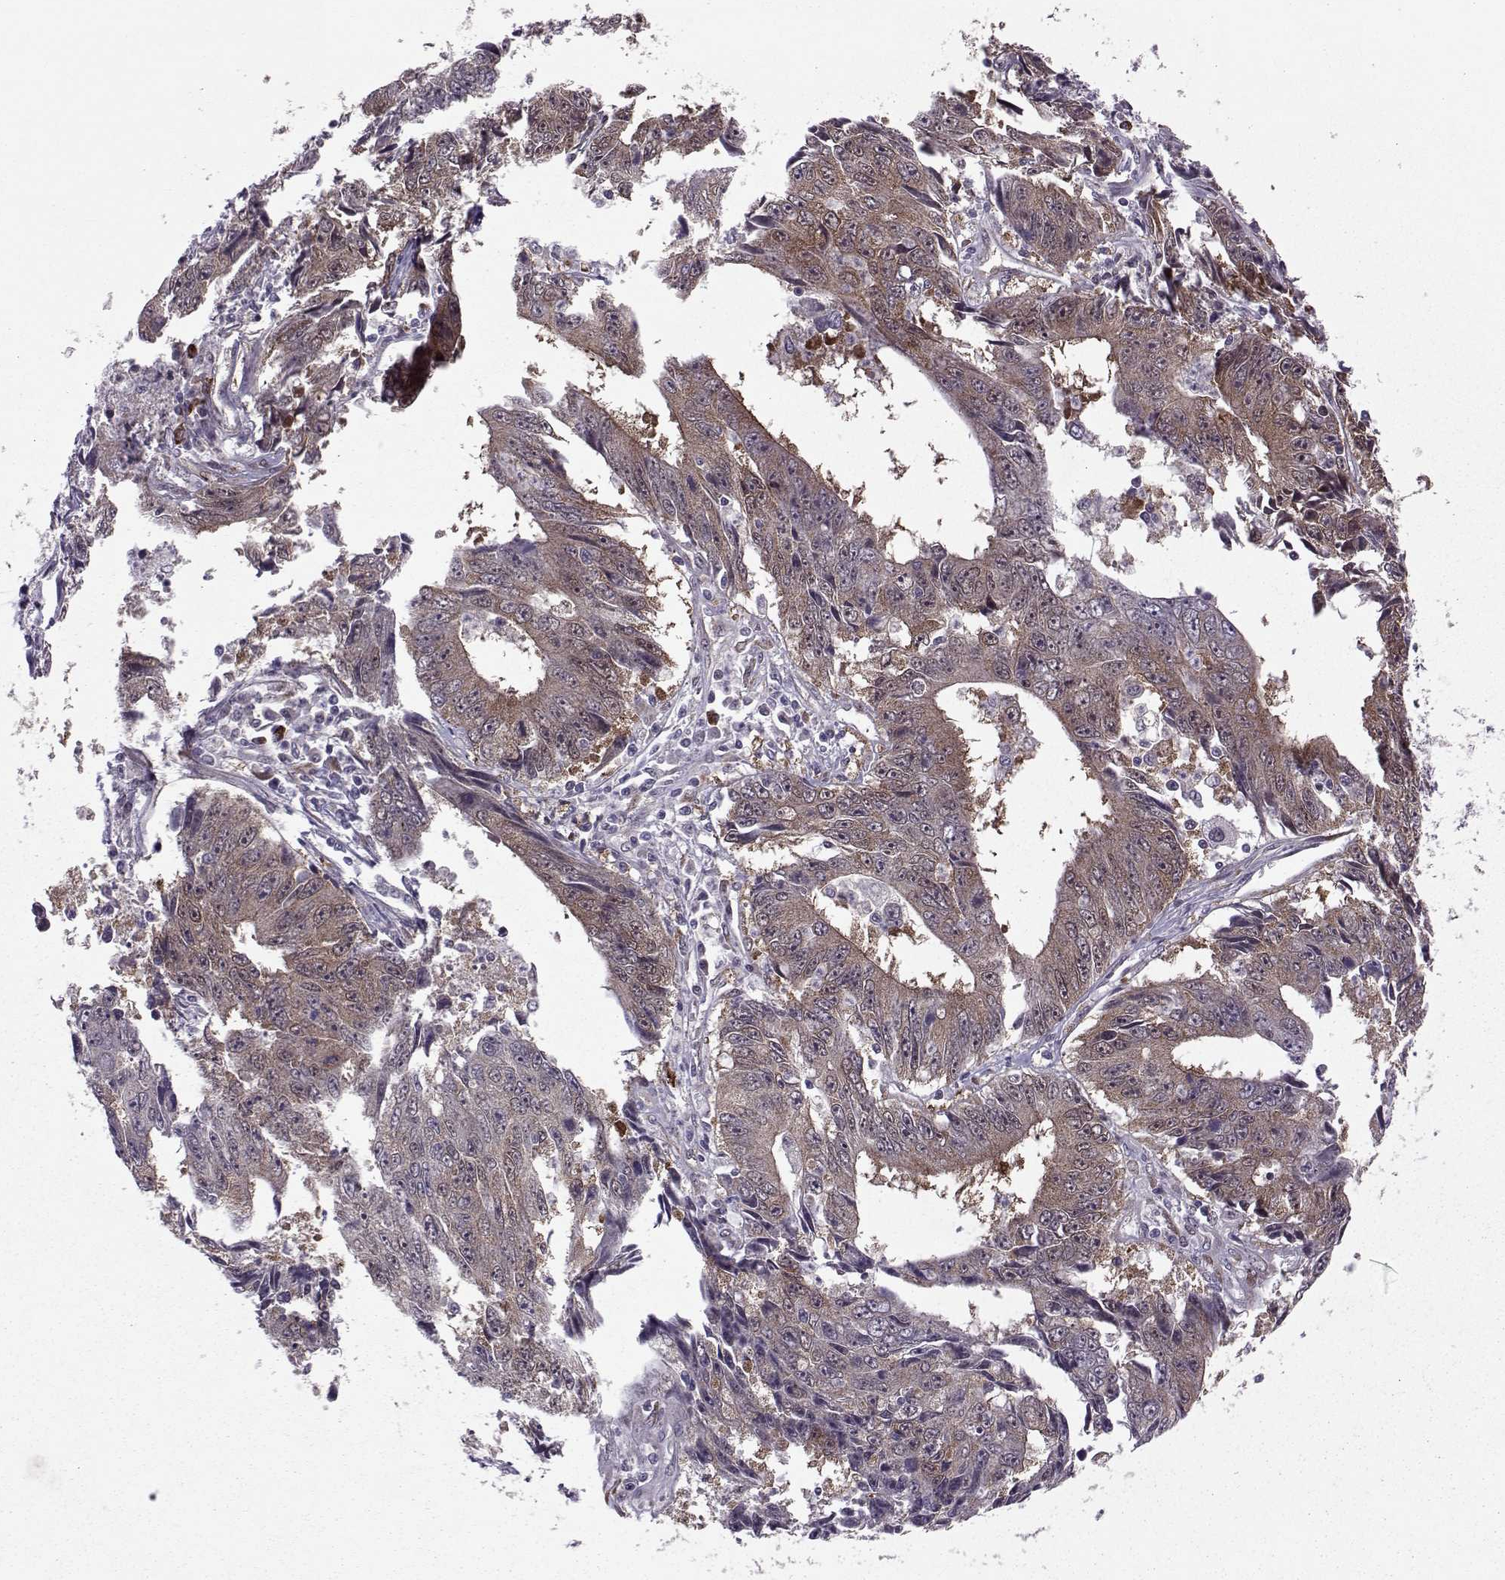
{"staining": {"intensity": "moderate", "quantity": ">75%", "location": "cytoplasmic/membranous"}, "tissue": "liver cancer", "cell_type": "Tumor cells", "image_type": "cancer", "snomed": [{"axis": "morphology", "description": "Cholangiocarcinoma"}, {"axis": "topography", "description": "Liver"}], "caption": "Tumor cells display moderate cytoplasmic/membranous expression in approximately >75% of cells in liver cancer. Ihc stains the protein of interest in brown and the nuclei are stained blue.", "gene": "CDK4", "patient": {"sex": "male", "age": 65}}